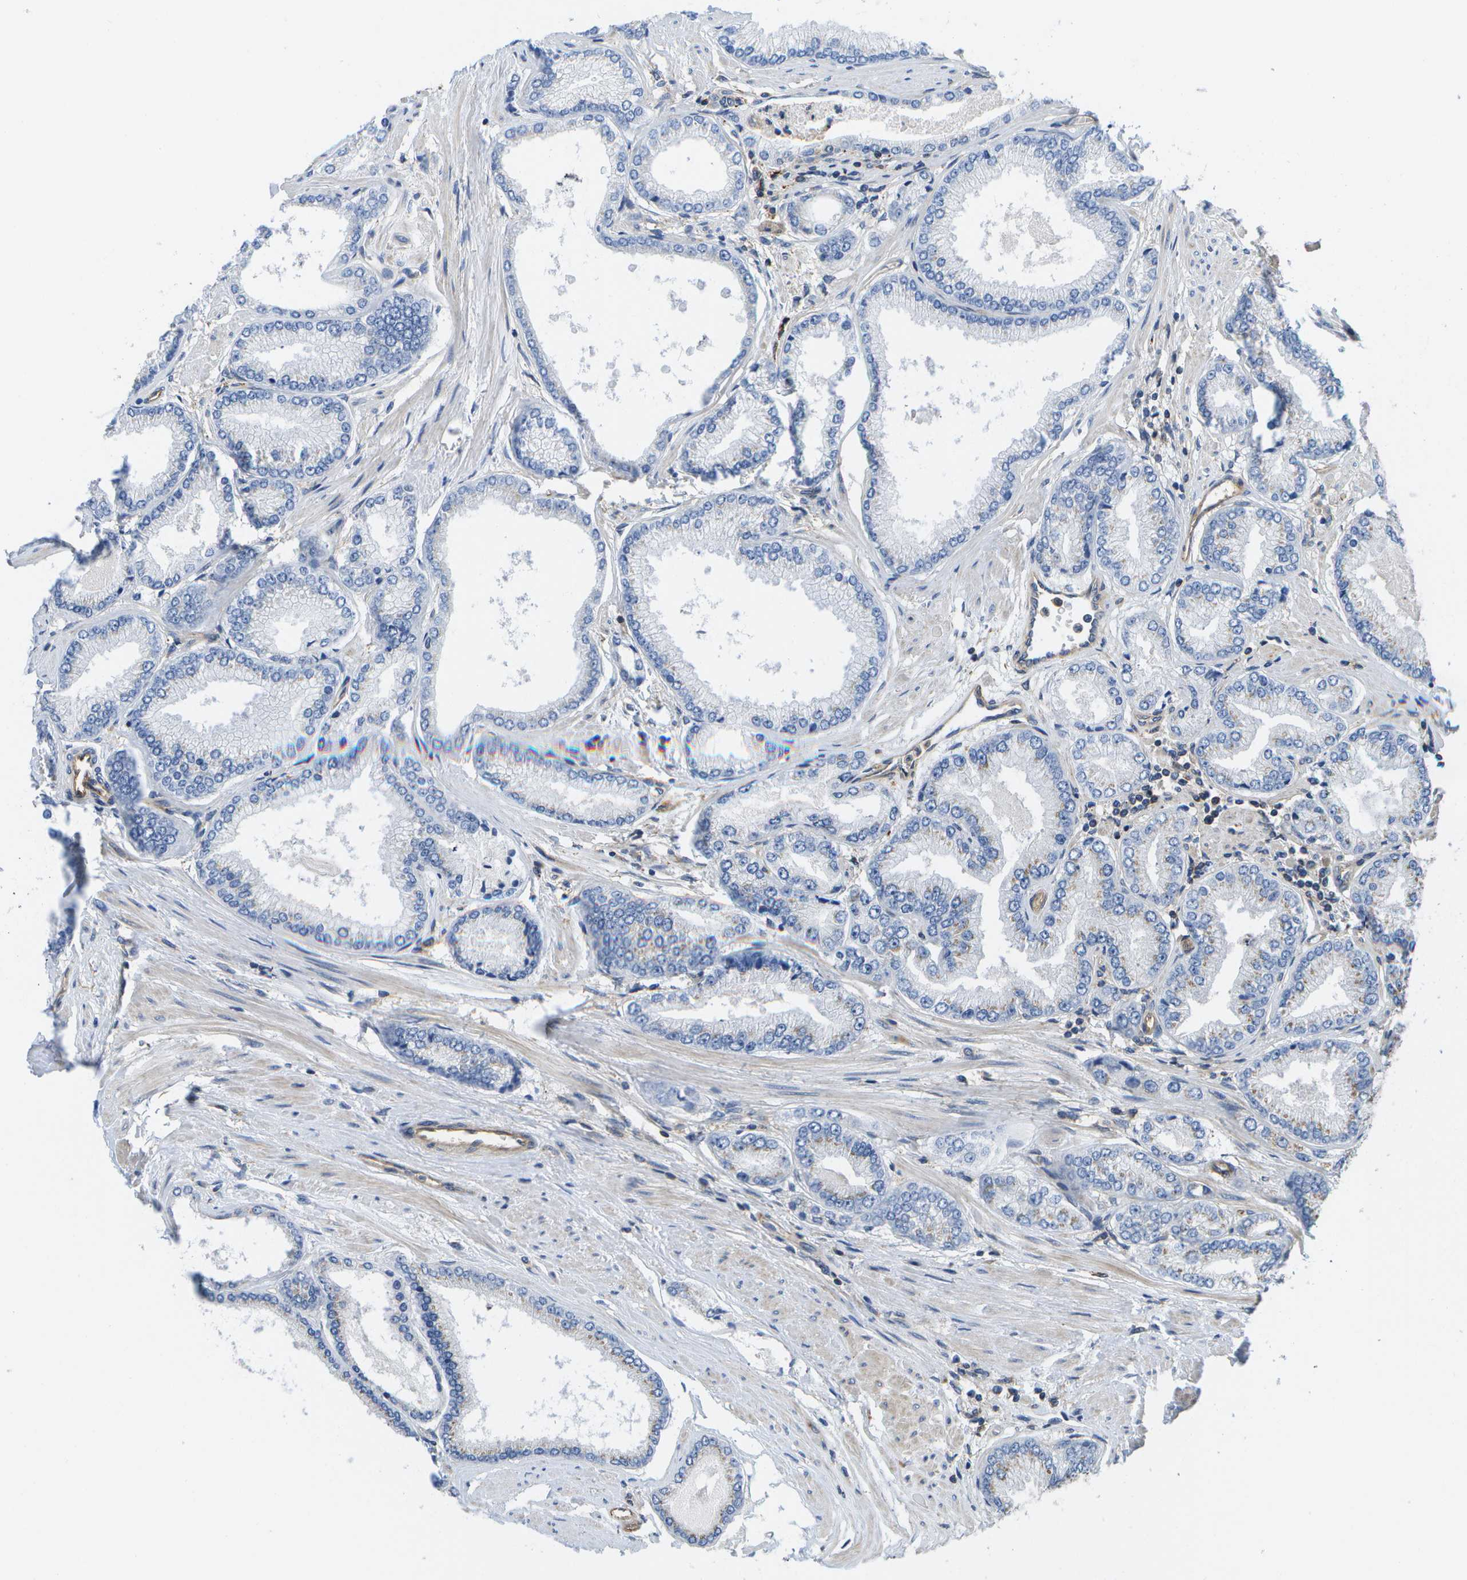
{"staining": {"intensity": "negative", "quantity": "none", "location": "none"}, "tissue": "prostate cancer", "cell_type": "Tumor cells", "image_type": "cancer", "snomed": [{"axis": "morphology", "description": "Adenocarcinoma, High grade"}, {"axis": "topography", "description": "Prostate"}], "caption": "Immunohistochemistry micrograph of prostate adenocarcinoma (high-grade) stained for a protein (brown), which shows no staining in tumor cells.", "gene": "BST2", "patient": {"sex": "male", "age": 61}}